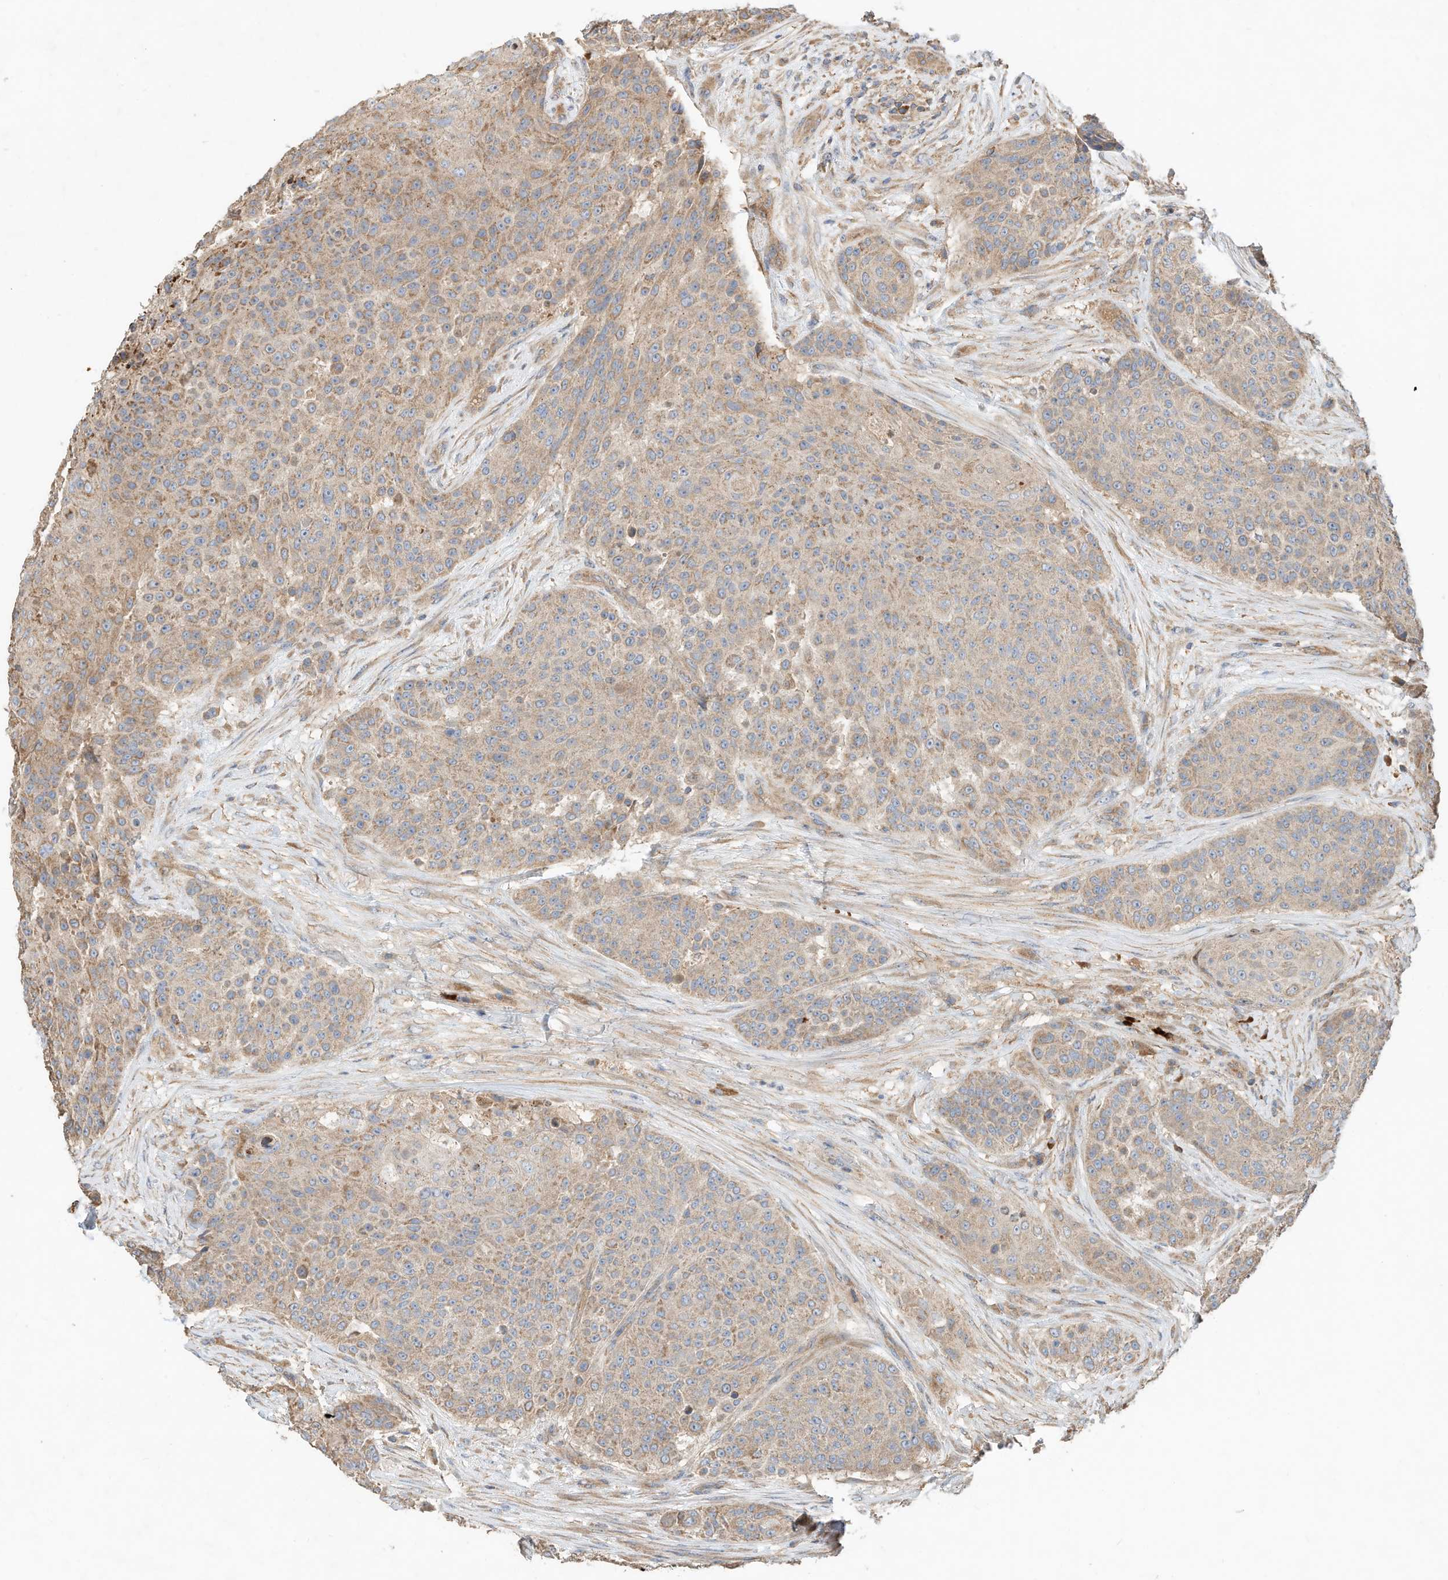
{"staining": {"intensity": "moderate", "quantity": "25%-75%", "location": "cytoplasmic/membranous"}, "tissue": "urothelial cancer", "cell_type": "Tumor cells", "image_type": "cancer", "snomed": [{"axis": "morphology", "description": "Urothelial carcinoma, High grade"}, {"axis": "topography", "description": "Urinary bladder"}], "caption": "Urothelial cancer stained for a protein displays moderate cytoplasmic/membranous positivity in tumor cells. (DAB (3,3'-diaminobenzidine) IHC, brown staining for protein, blue staining for nuclei).", "gene": "CPAMD8", "patient": {"sex": "female", "age": 63}}